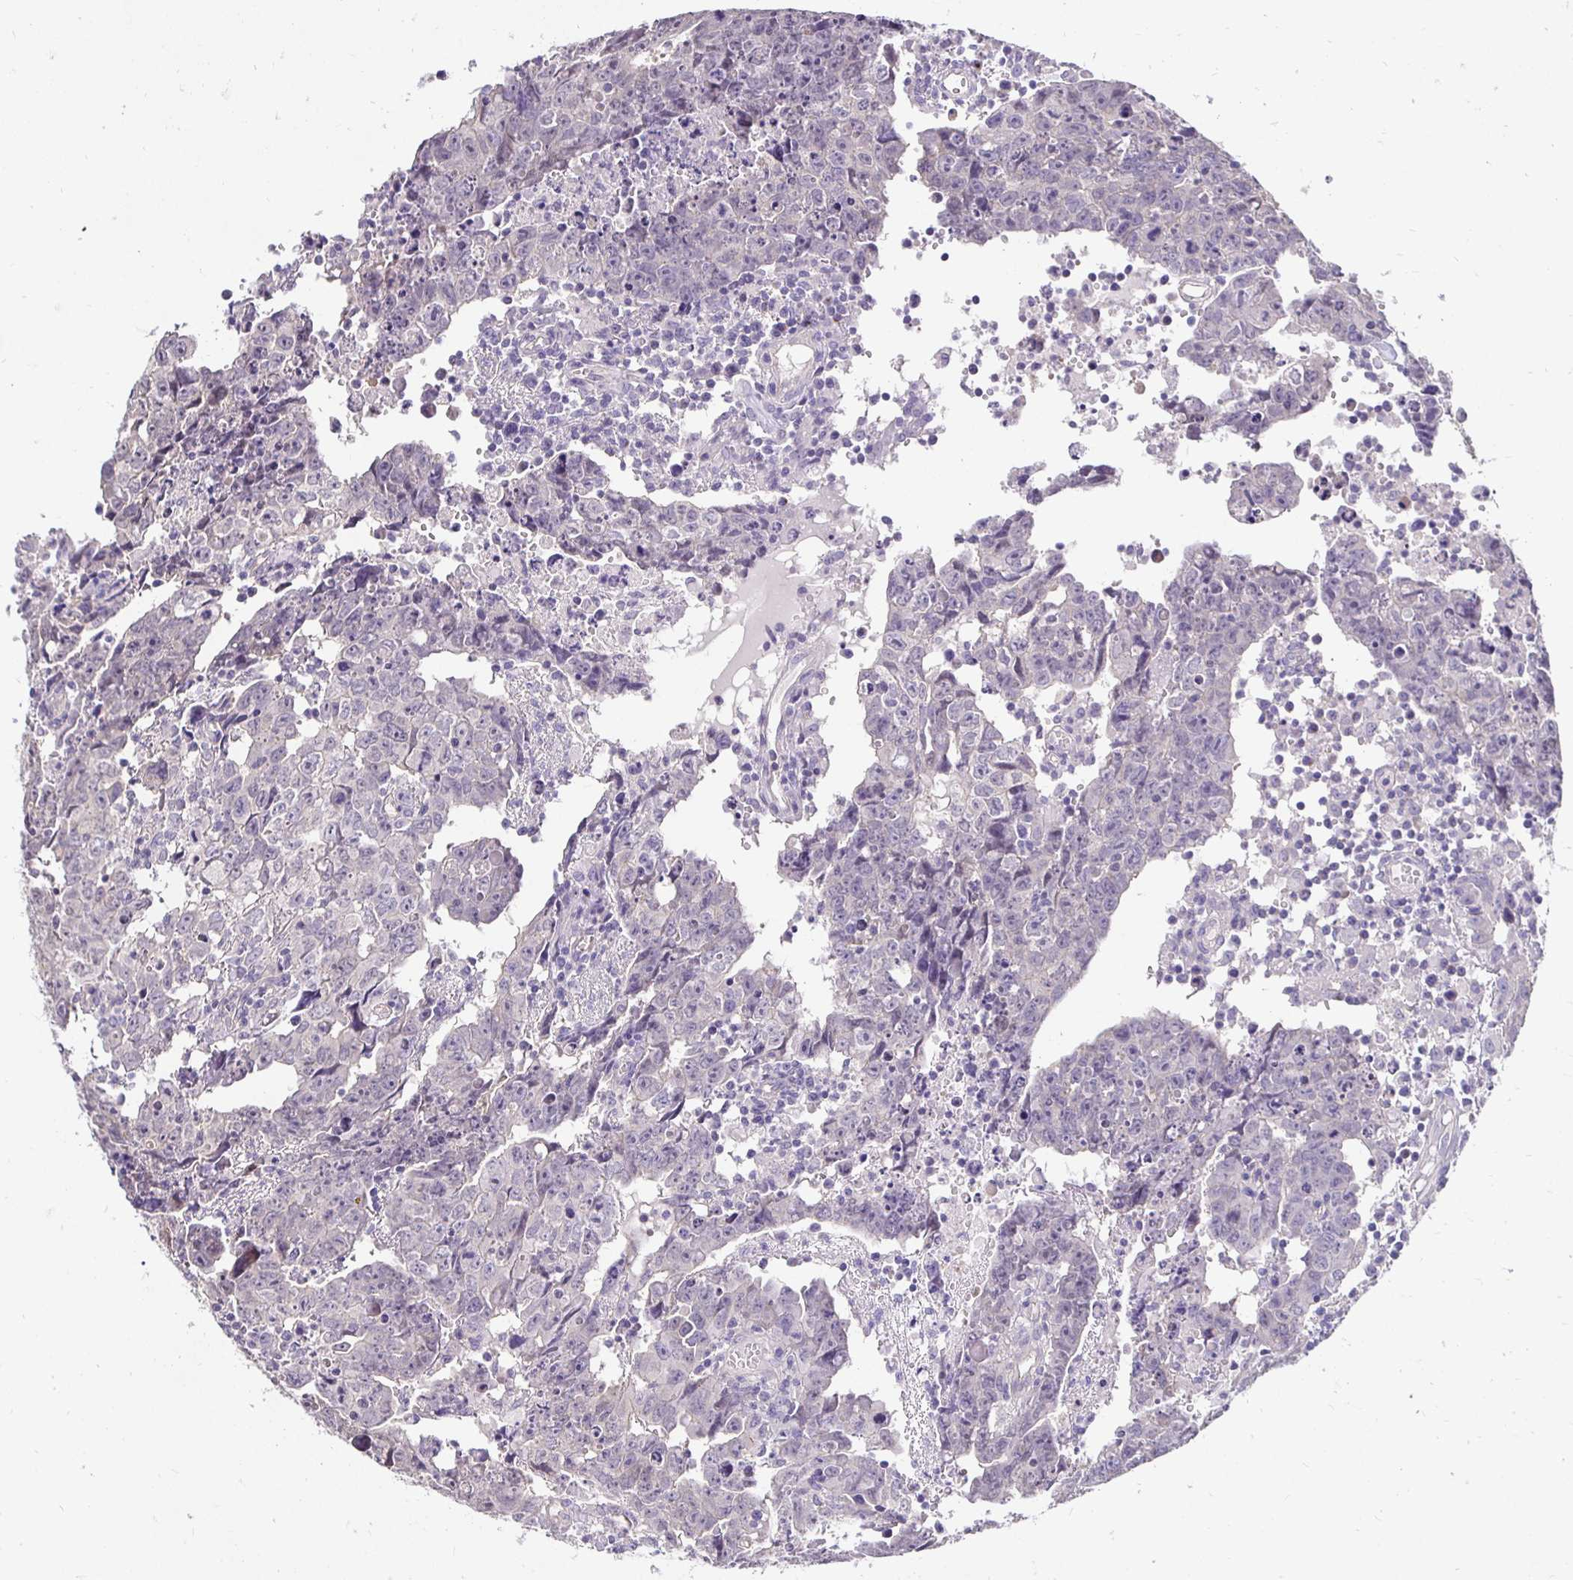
{"staining": {"intensity": "negative", "quantity": "none", "location": "none"}, "tissue": "testis cancer", "cell_type": "Tumor cells", "image_type": "cancer", "snomed": [{"axis": "morphology", "description": "Carcinoma, Embryonal, NOS"}, {"axis": "topography", "description": "Testis"}], "caption": "Human embryonal carcinoma (testis) stained for a protein using immunohistochemistry displays no positivity in tumor cells.", "gene": "SLC9A1", "patient": {"sex": "male", "age": 22}}